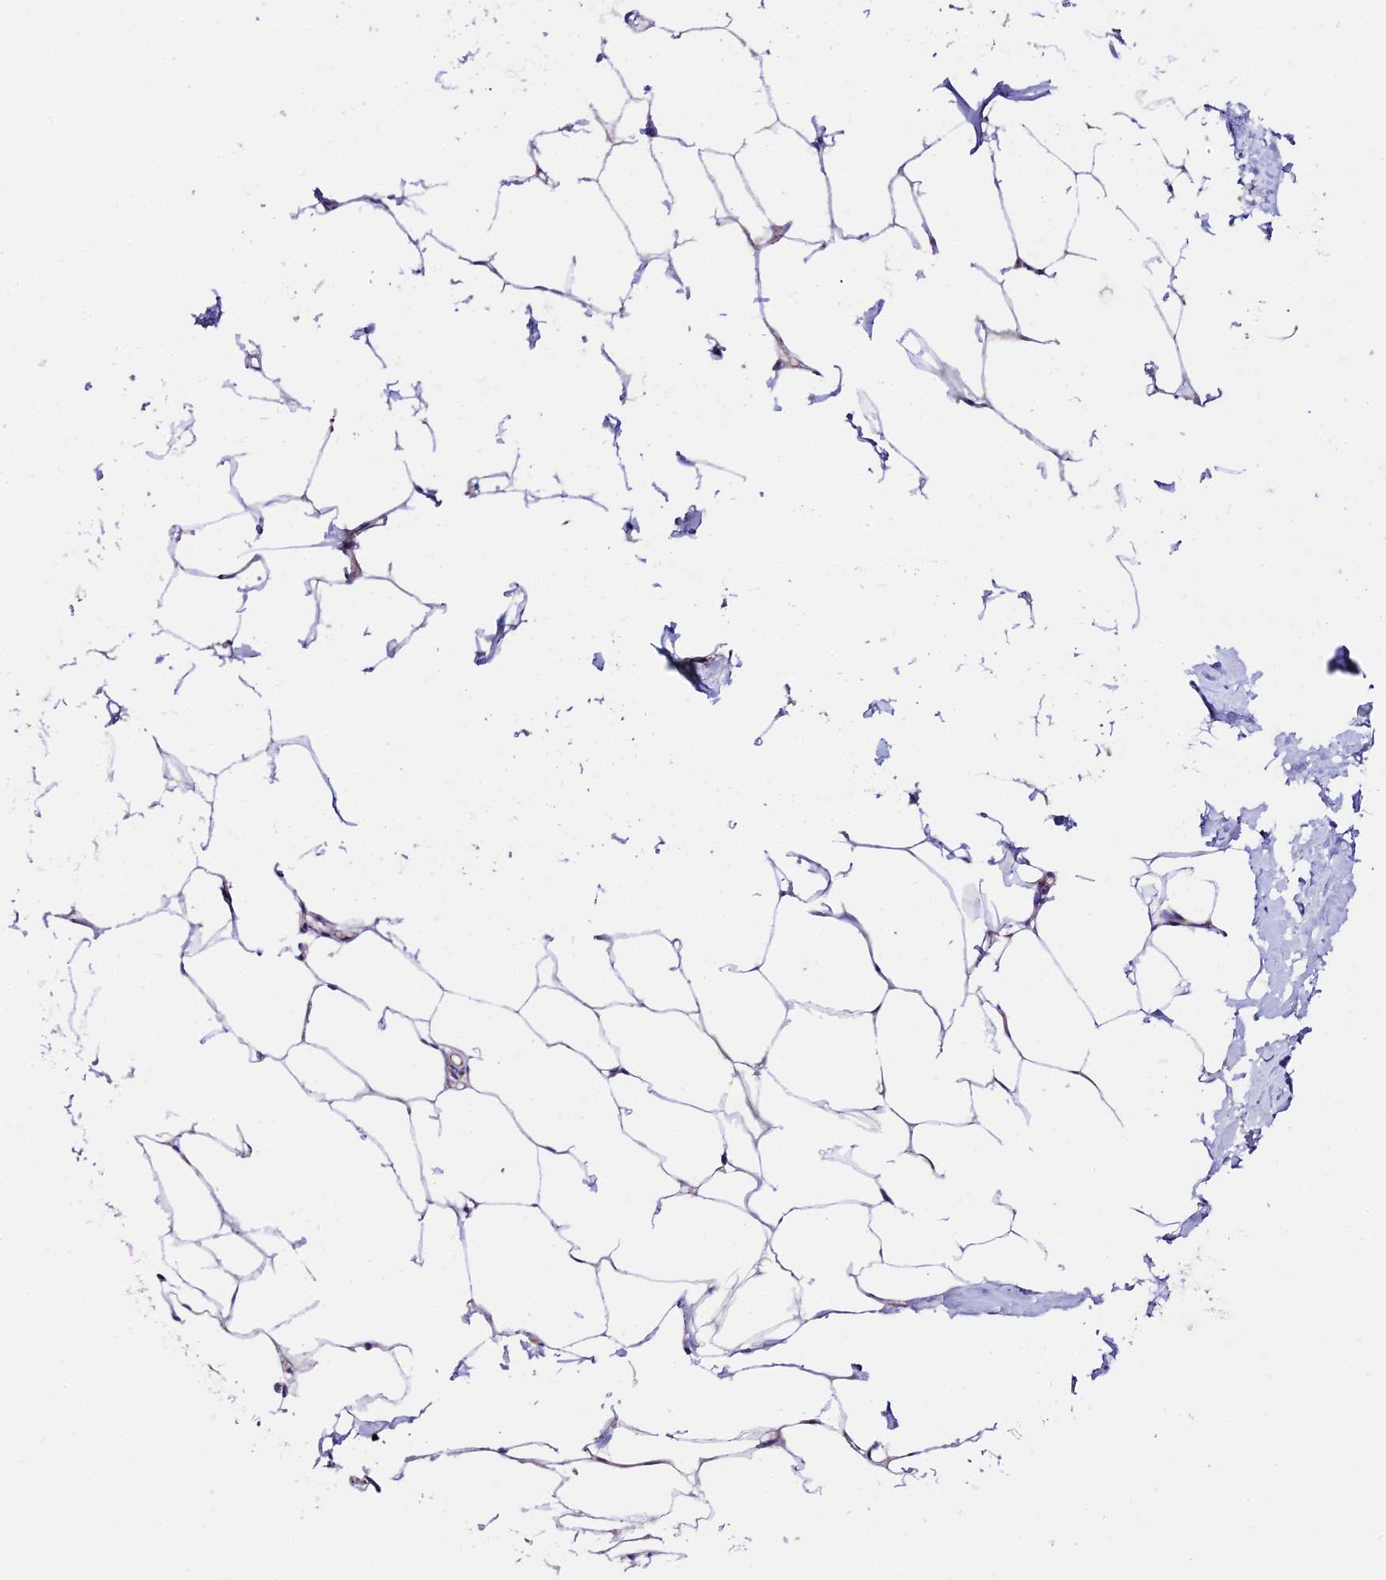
{"staining": {"intensity": "weak", "quantity": "25%-75%", "location": "cytoplasmic/membranous"}, "tissue": "adipose tissue", "cell_type": "Adipocytes", "image_type": "normal", "snomed": [{"axis": "morphology", "description": "Normal tissue, NOS"}, {"axis": "morphology", "description": "Adenocarcinoma, Low grade"}, {"axis": "topography", "description": "Prostate"}, {"axis": "topography", "description": "Peripheral nerve tissue"}], "caption": "Adipose tissue stained for a protein (brown) displays weak cytoplasmic/membranous positive expression in about 25%-75% of adipocytes.", "gene": "VPS13C", "patient": {"sex": "male", "age": 63}}